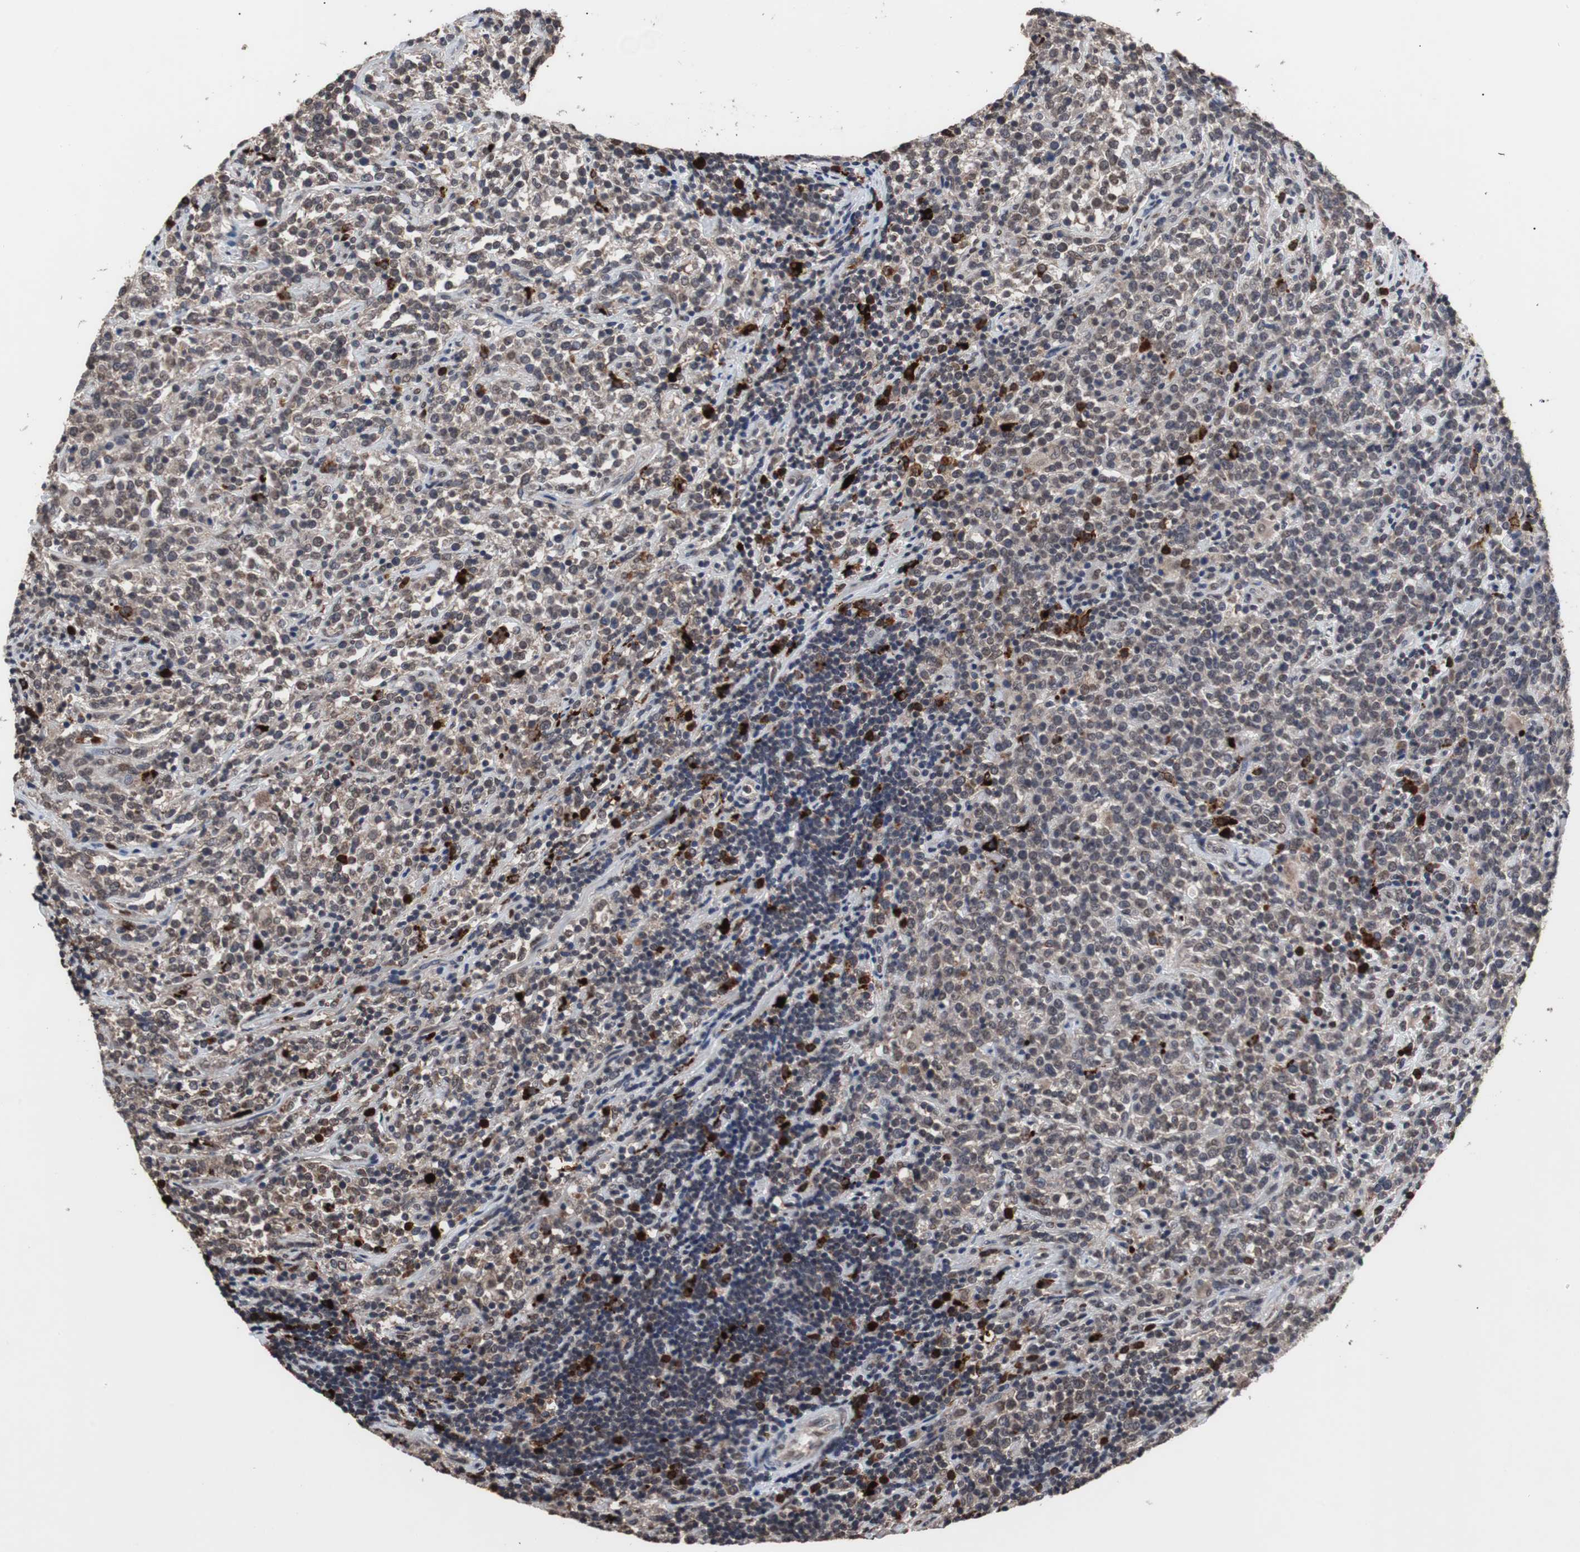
{"staining": {"intensity": "weak", "quantity": "25%-75%", "location": "nuclear"}, "tissue": "lymphoma", "cell_type": "Tumor cells", "image_type": "cancer", "snomed": [{"axis": "morphology", "description": "Malignant lymphoma, non-Hodgkin's type, High grade"}, {"axis": "topography", "description": "Soft tissue"}], "caption": "High-power microscopy captured an immunohistochemistry (IHC) histopathology image of malignant lymphoma, non-Hodgkin's type (high-grade), revealing weak nuclear expression in about 25%-75% of tumor cells.", "gene": "MED27", "patient": {"sex": "male", "age": 18}}